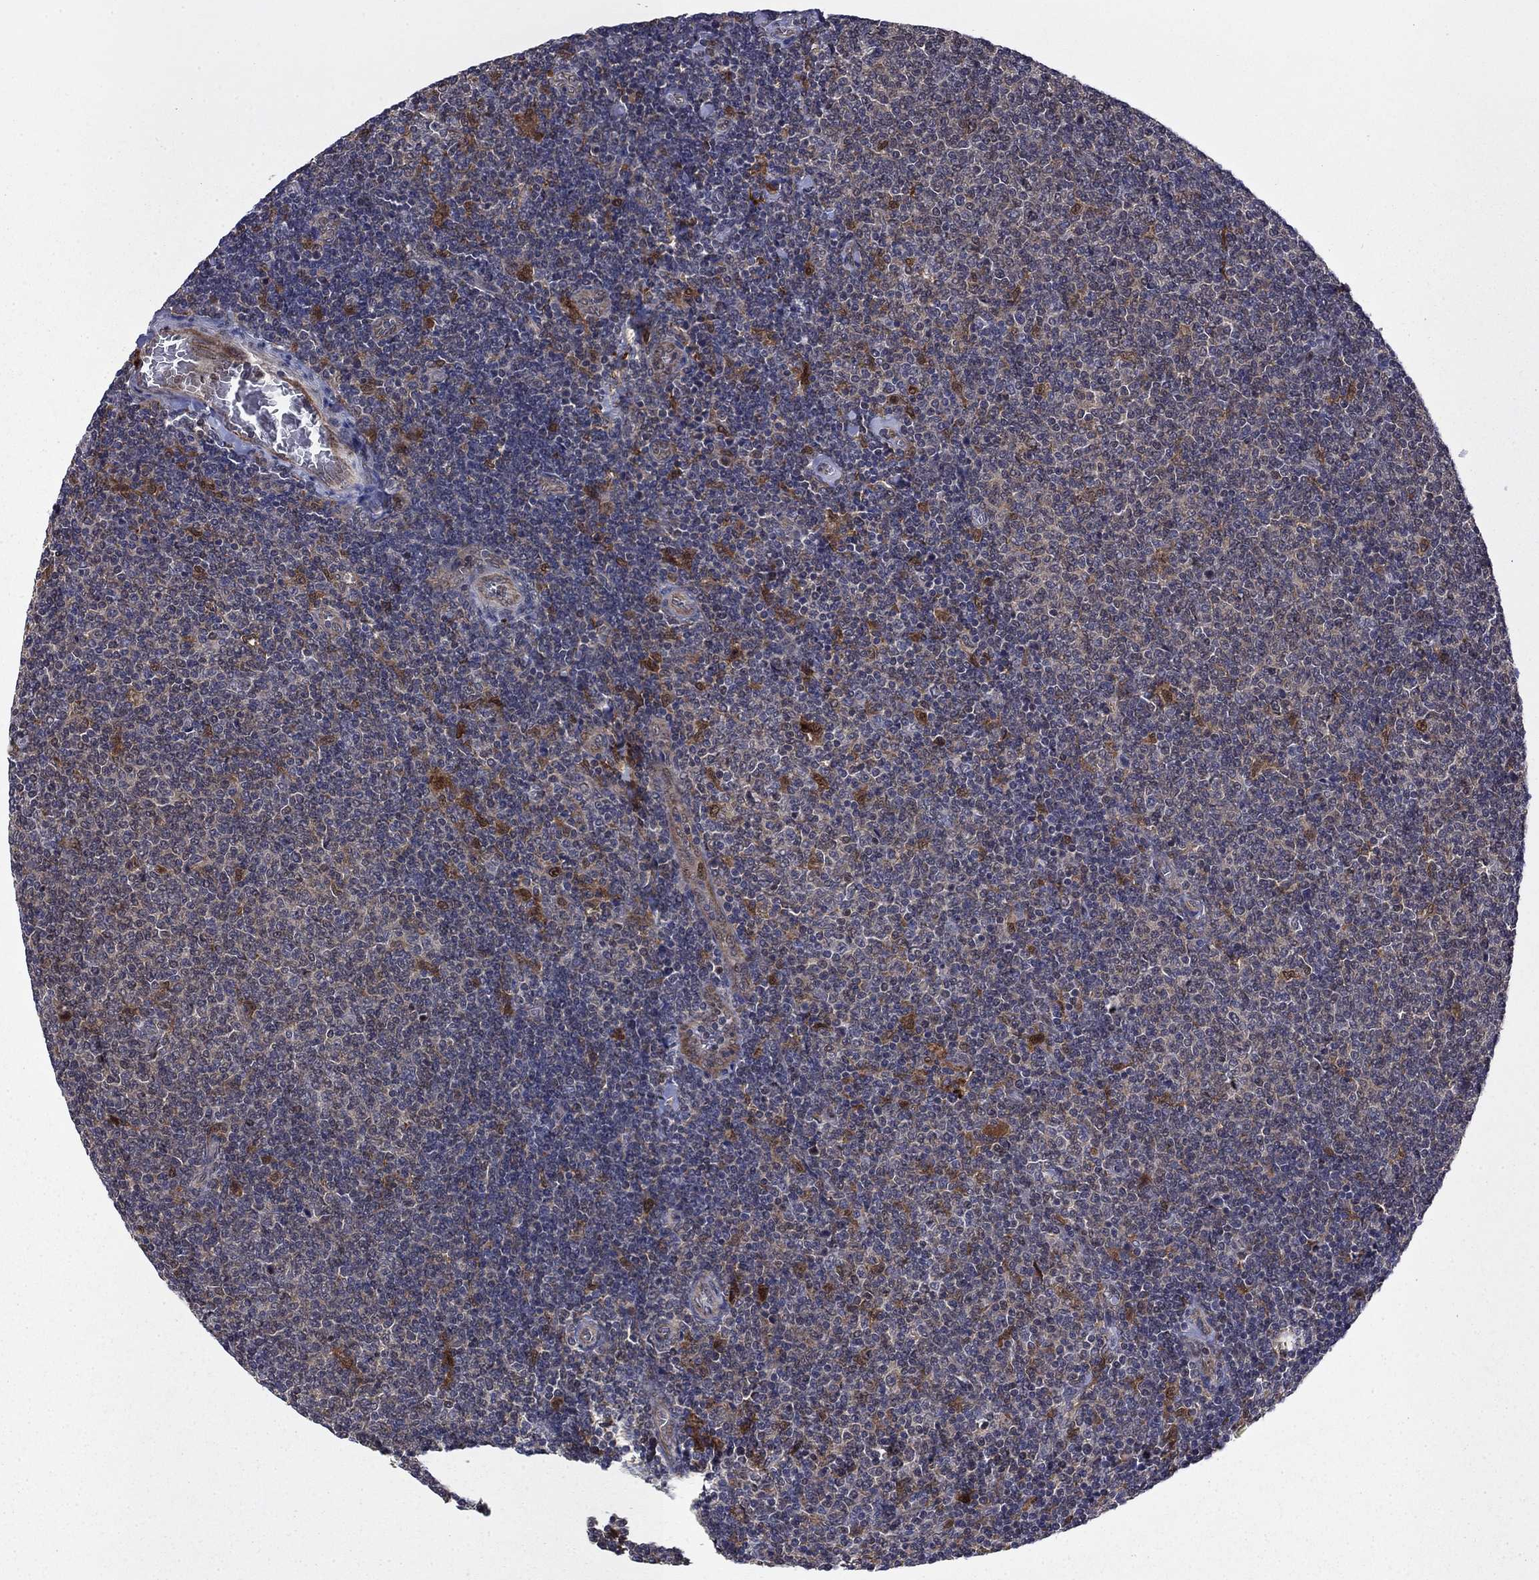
{"staining": {"intensity": "negative", "quantity": "none", "location": "none"}, "tissue": "lymphoma", "cell_type": "Tumor cells", "image_type": "cancer", "snomed": [{"axis": "morphology", "description": "Malignant lymphoma, non-Hodgkin's type, Low grade"}, {"axis": "topography", "description": "Lymph node"}], "caption": "This image is of lymphoma stained with immunohistochemistry to label a protein in brown with the nuclei are counter-stained blue. There is no positivity in tumor cells.", "gene": "TPMT", "patient": {"sex": "male", "age": 52}}